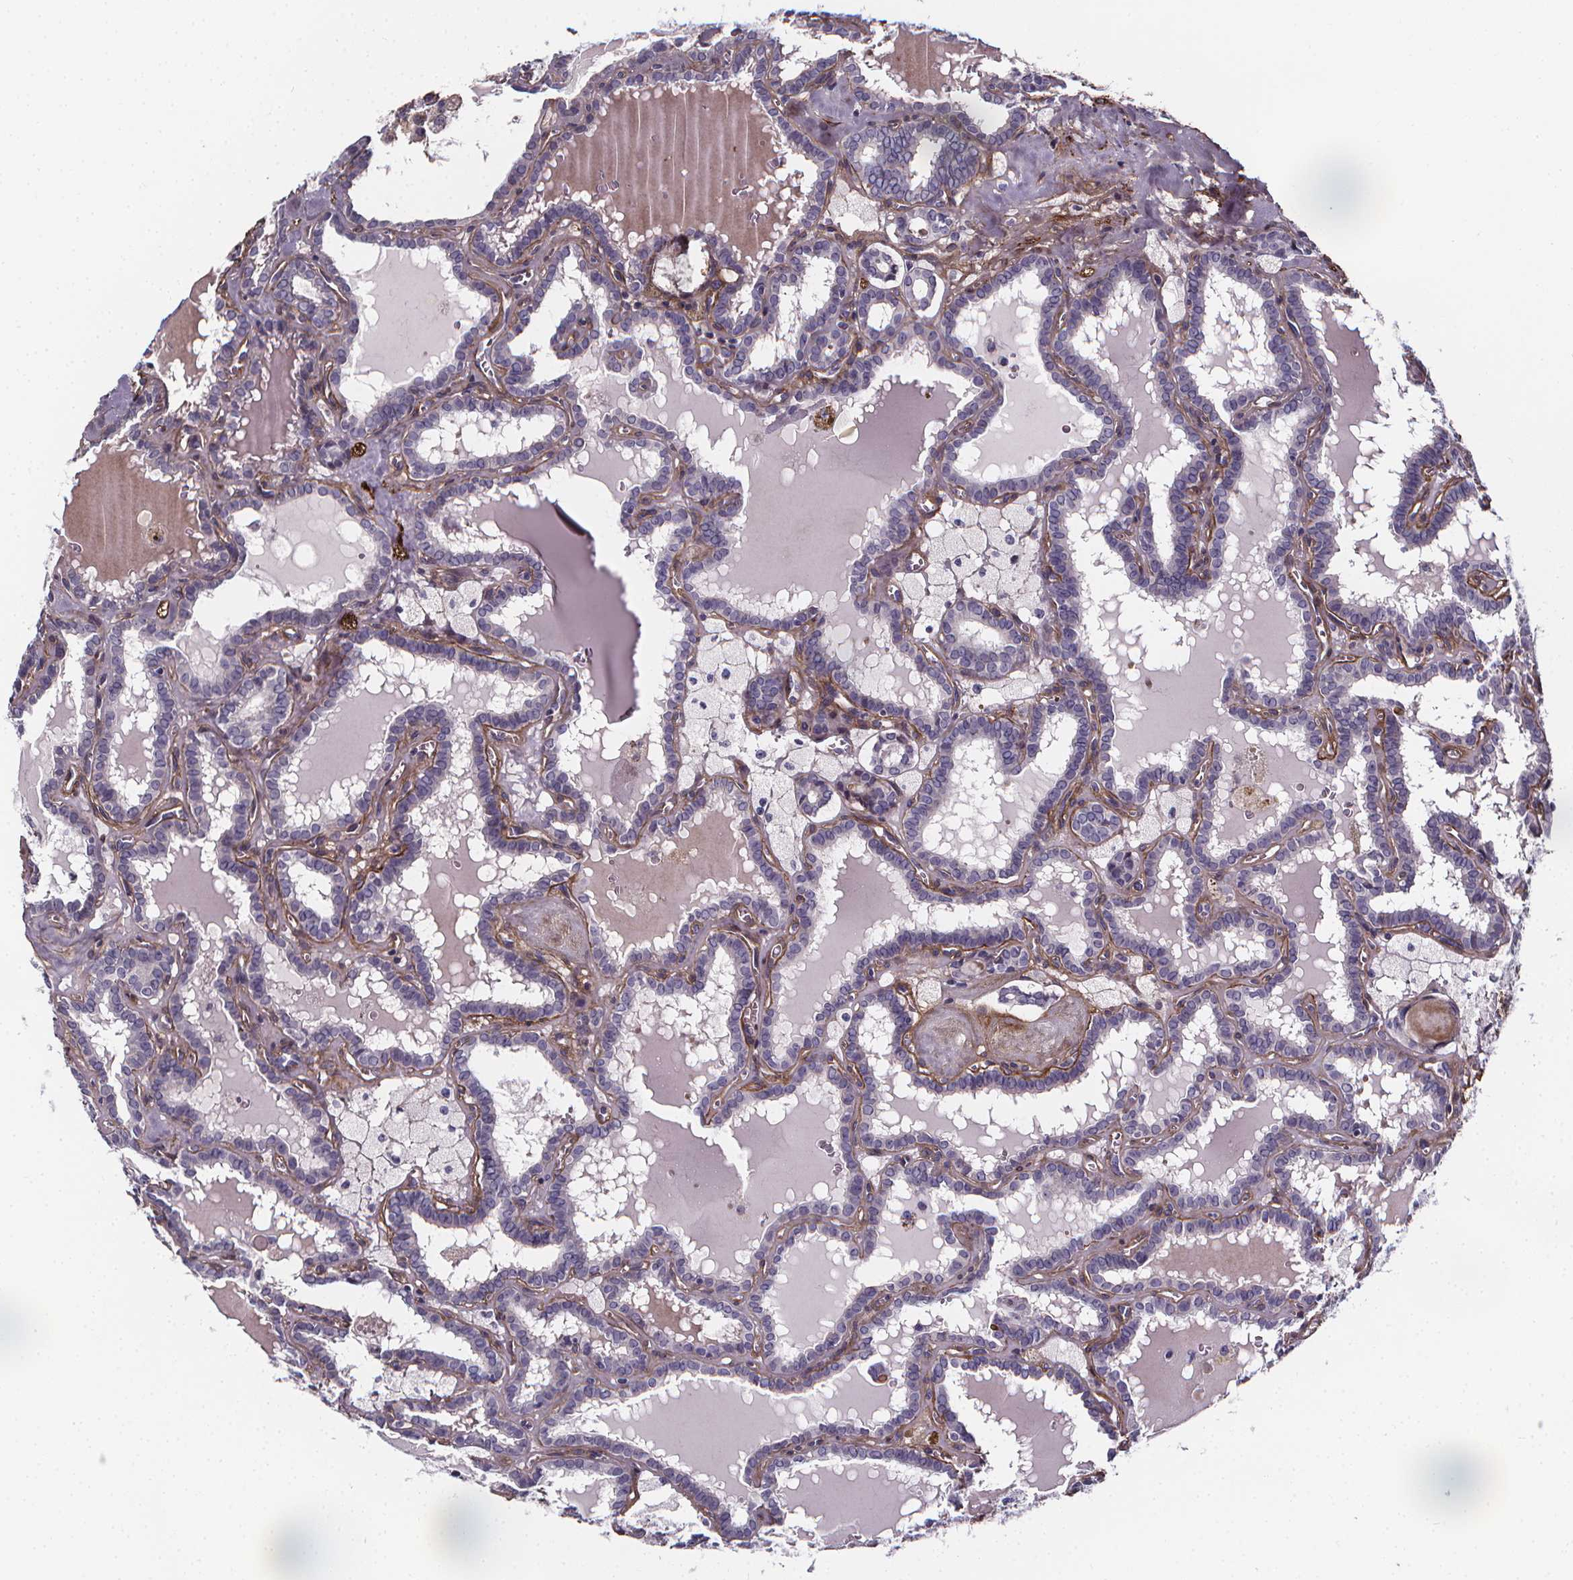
{"staining": {"intensity": "negative", "quantity": "none", "location": "none"}, "tissue": "thyroid cancer", "cell_type": "Tumor cells", "image_type": "cancer", "snomed": [{"axis": "morphology", "description": "Papillary adenocarcinoma, NOS"}, {"axis": "topography", "description": "Thyroid gland"}], "caption": "Tumor cells are negative for protein expression in human thyroid cancer (papillary adenocarcinoma).", "gene": "AEBP1", "patient": {"sex": "female", "age": 39}}